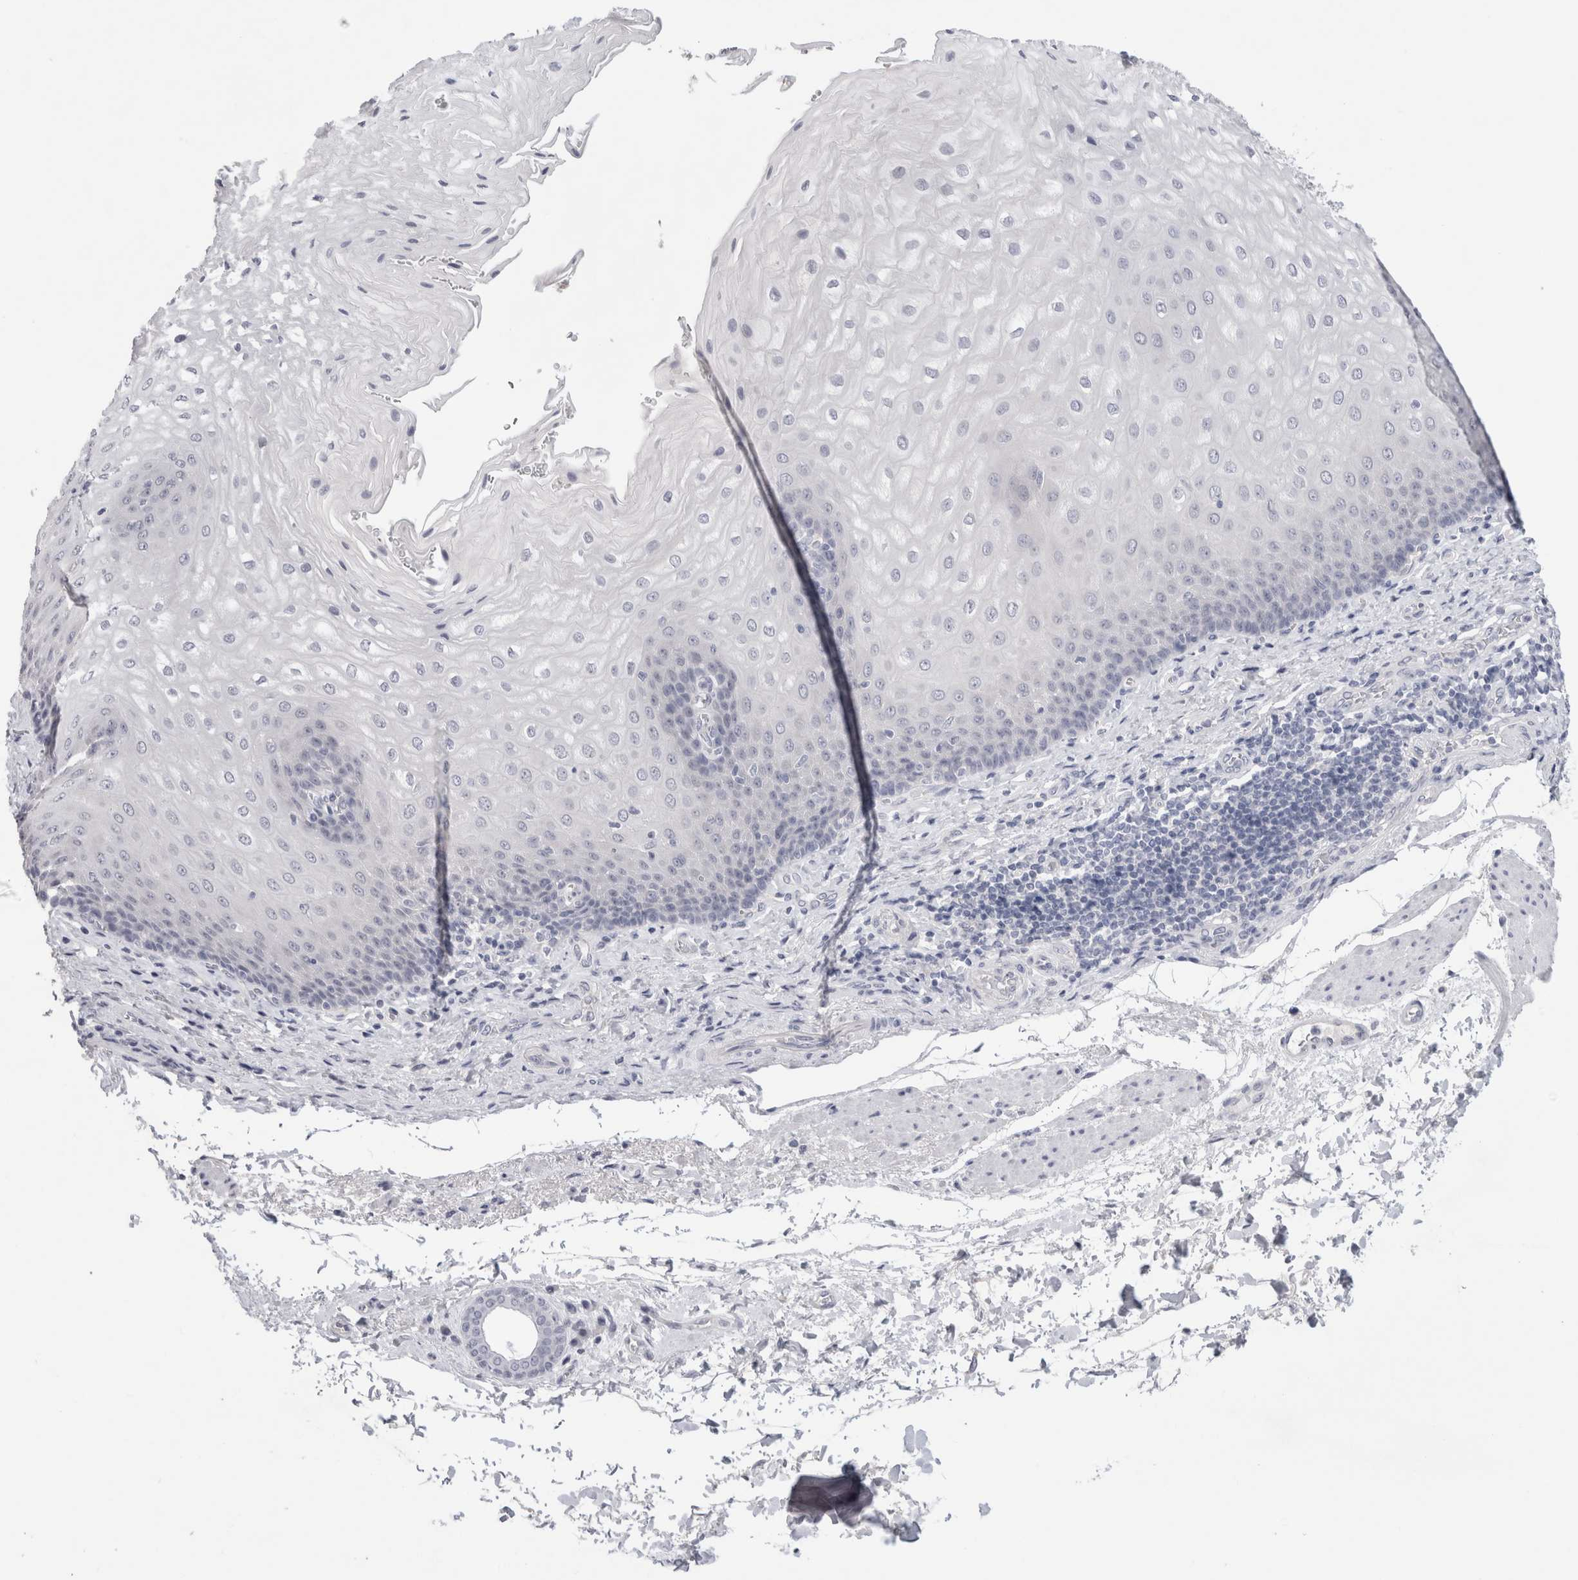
{"staining": {"intensity": "negative", "quantity": "none", "location": "none"}, "tissue": "esophagus", "cell_type": "Squamous epithelial cells", "image_type": "normal", "snomed": [{"axis": "morphology", "description": "Normal tissue, NOS"}, {"axis": "topography", "description": "Esophagus"}], "caption": "Histopathology image shows no significant protein staining in squamous epithelial cells of normal esophagus.", "gene": "TONSL", "patient": {"sex": "male", "age": 54}}